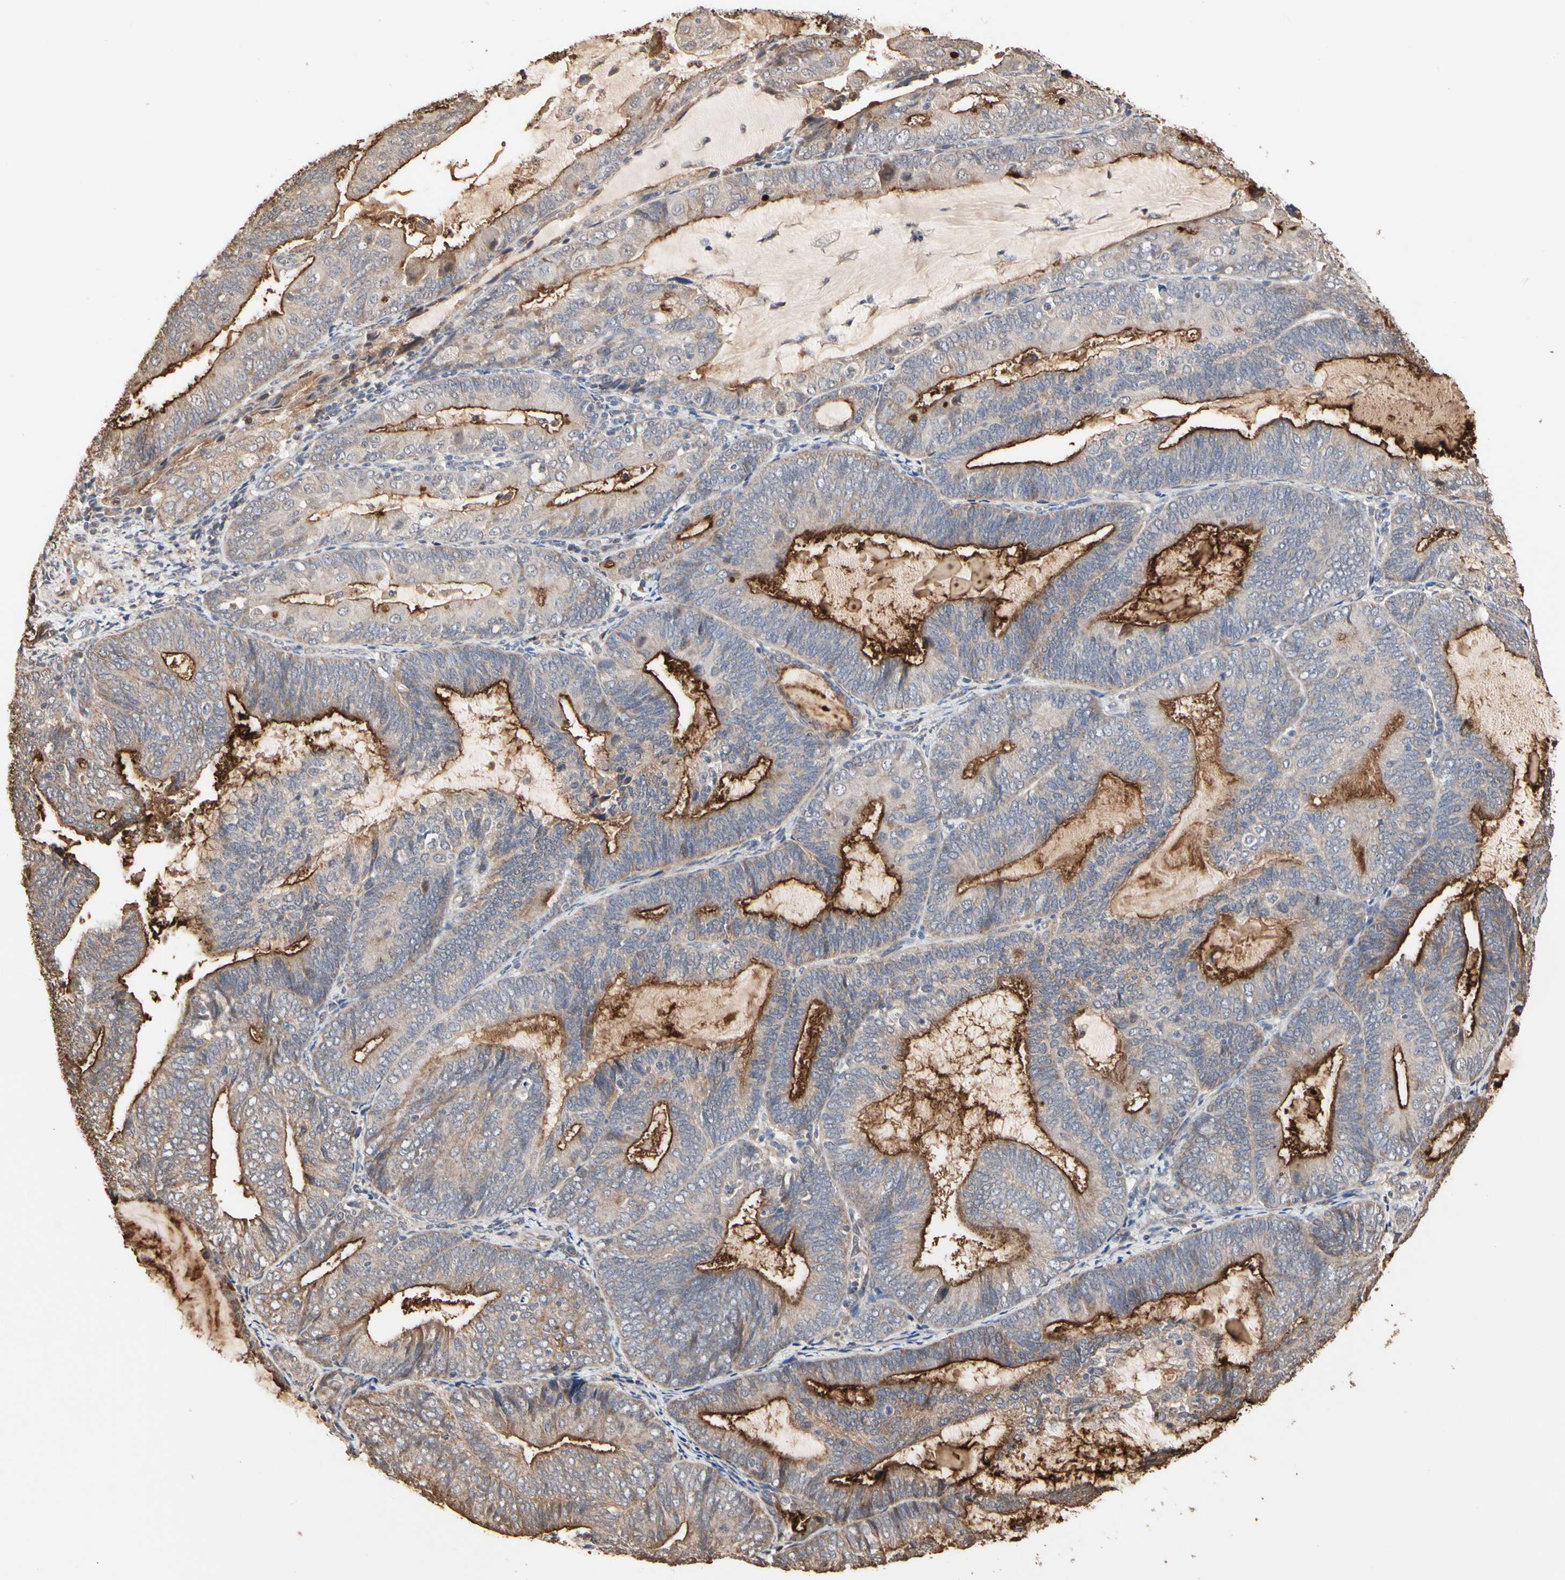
{"staining": {"intensity": "strong", "quantity": ">75%", "location": "cytoplasmic/membranous"}, "tissue": "endometrial cancer", "cell_type": "Tumor cells", "image_type": "cancer", "snomed": [{"axis": "morphology", "description": "Adenocarcinoma, NOS"}, {"axis": "topography", "description": "Endometrium"}], "caption": "Endometrial adenocarcinoma stained for a protein (brown) shows strong cytoplasmic/membranous positive staining in about >75% of tumor cells.", "gene": "TAOK1", "patient": {"sex": "female", "age": 81}}